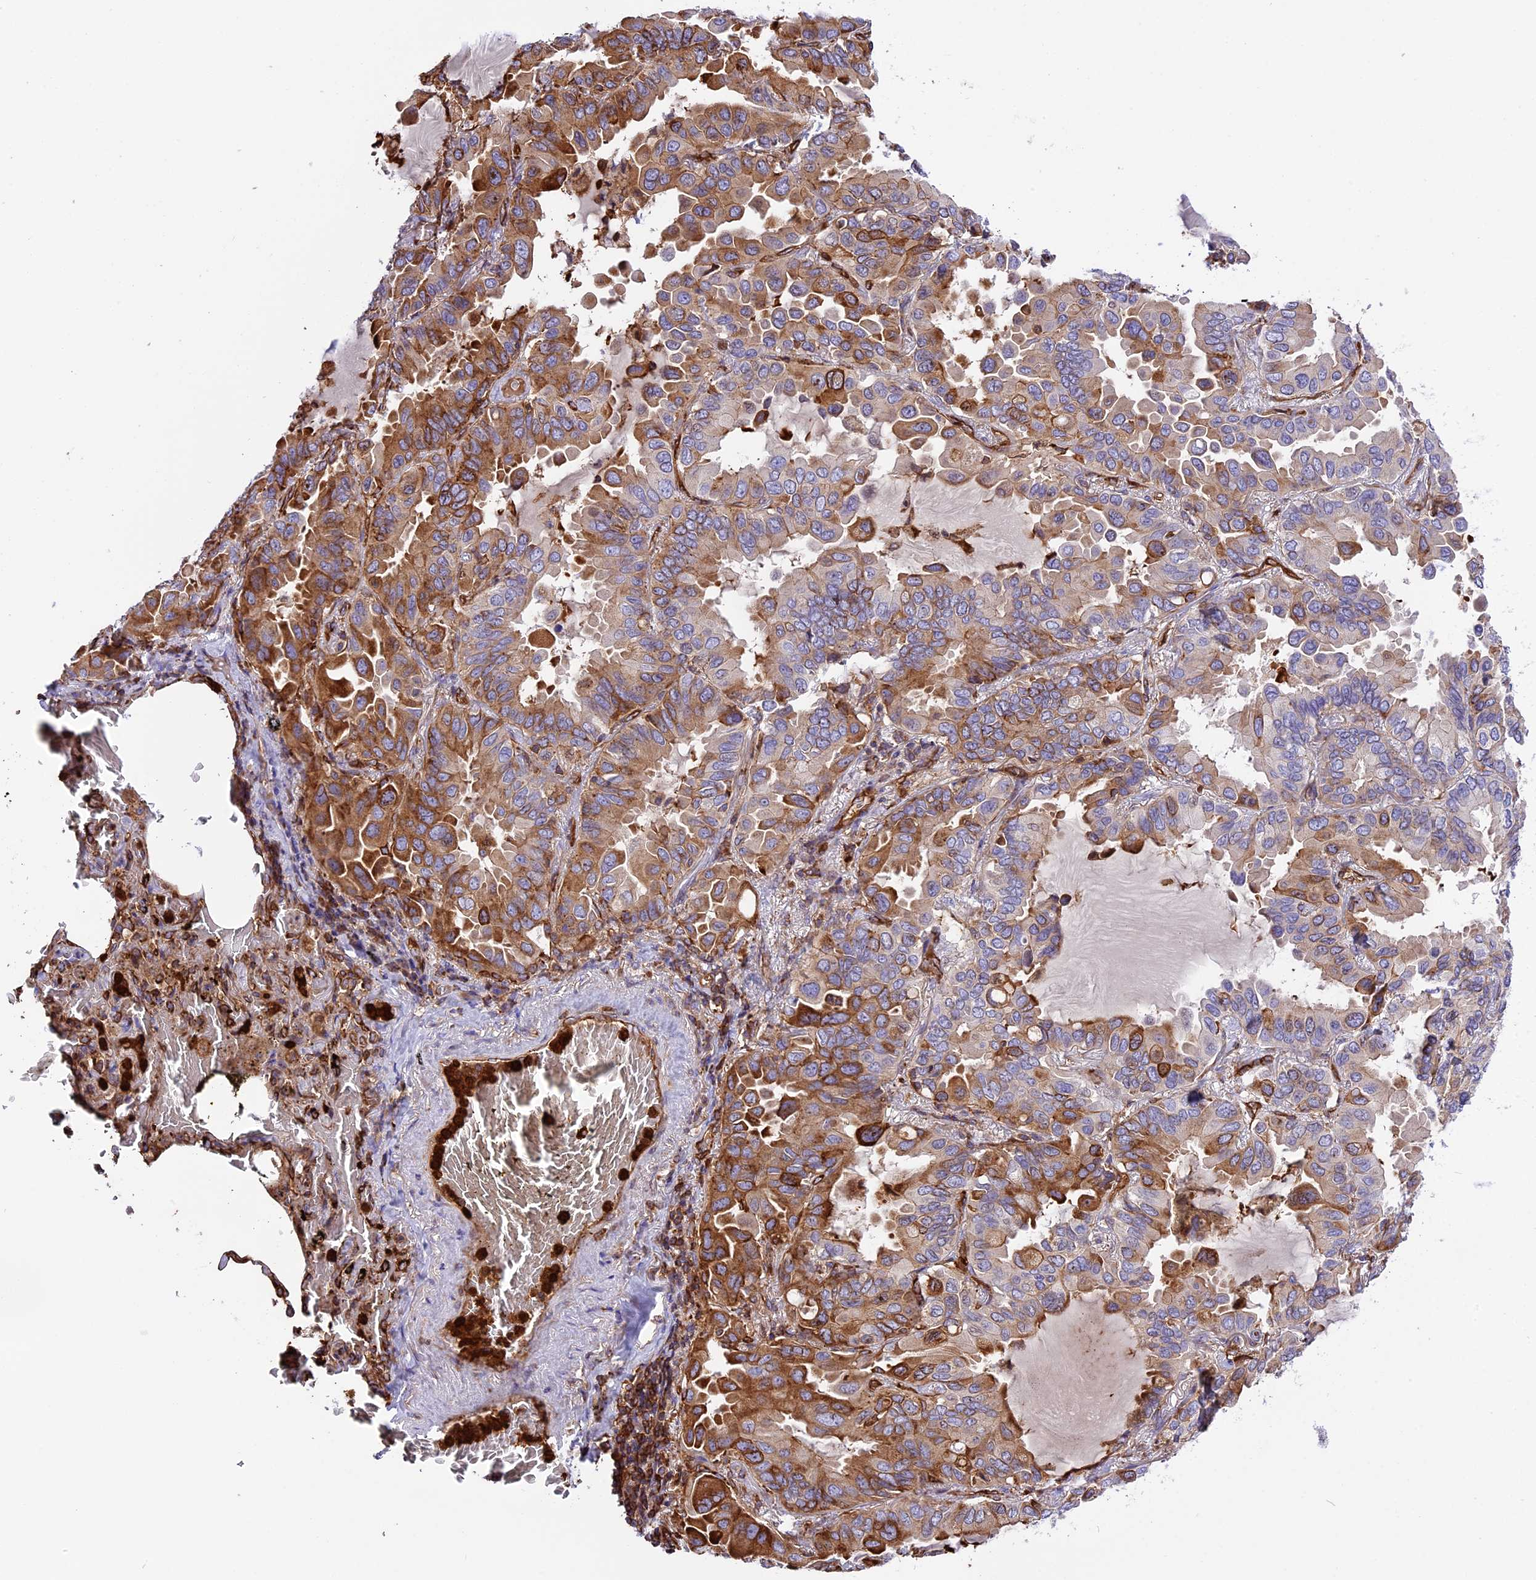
{"staining": {"intensity": "moderate", "quantity": "25%-75%", "location": "cytoplasmic/membranous"}, "tissue": "lung cancer", "cell_type": "Tumor cells", "image_type": "cancer", "snomed": [{"axis": "morphology", "description": "Adenocarcinoma, NOS"}, {"axis": "topography", "description": "Lung"}], "caption": "Protein staining of adenocarcinoma (lung) tissue exhibits moderate cytoplasmic/membranous staining in approximately 25%-75% of tumor cells.", "gene": "CD99L2", "patient": {"sex": "male", "age": 64}}